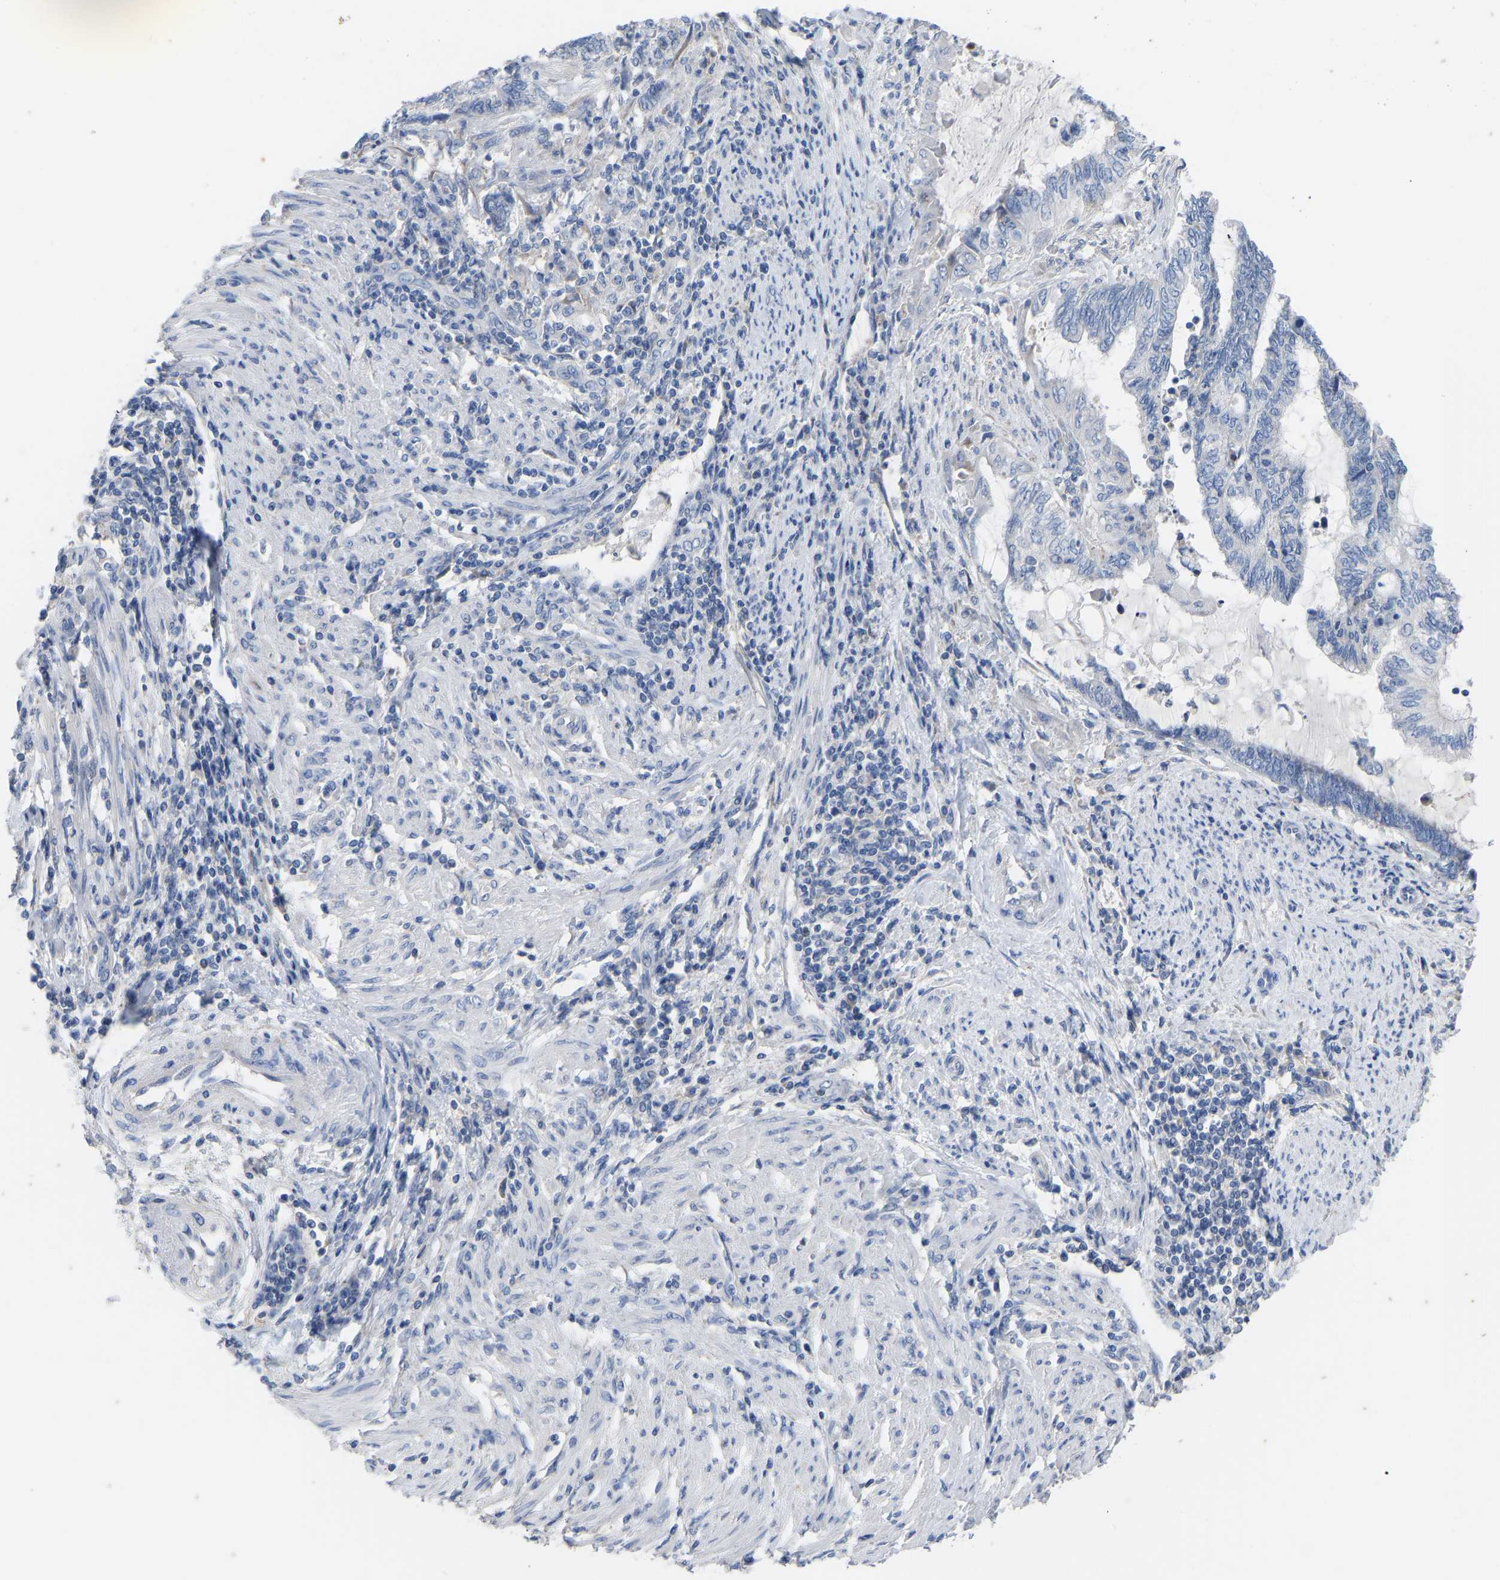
{"staining": {"intensity": "negative", "quantity": "none", "location": "none"}, "tissue": "endometrial cancer", "cell_type": "Tumor cells", "image_type": "cancer", "snomed": [{"axis": "morphology", "description": "Adenocarcinoma, NOS"}, {"axis": "topography", "description": "Uterus"}, {"axis": "topography", "description": "Endometrium"}], "caption": "A high-resolution photomicrograph shows IHC staining of endometrial adenocarcinoma, which shows no significant staining in tumor cells. (Immunohistochemistry (ihc), brightfield microscopy, high magnification).", "gene": "OLIG2", "patient": {"sex": "female", "age": 70}}